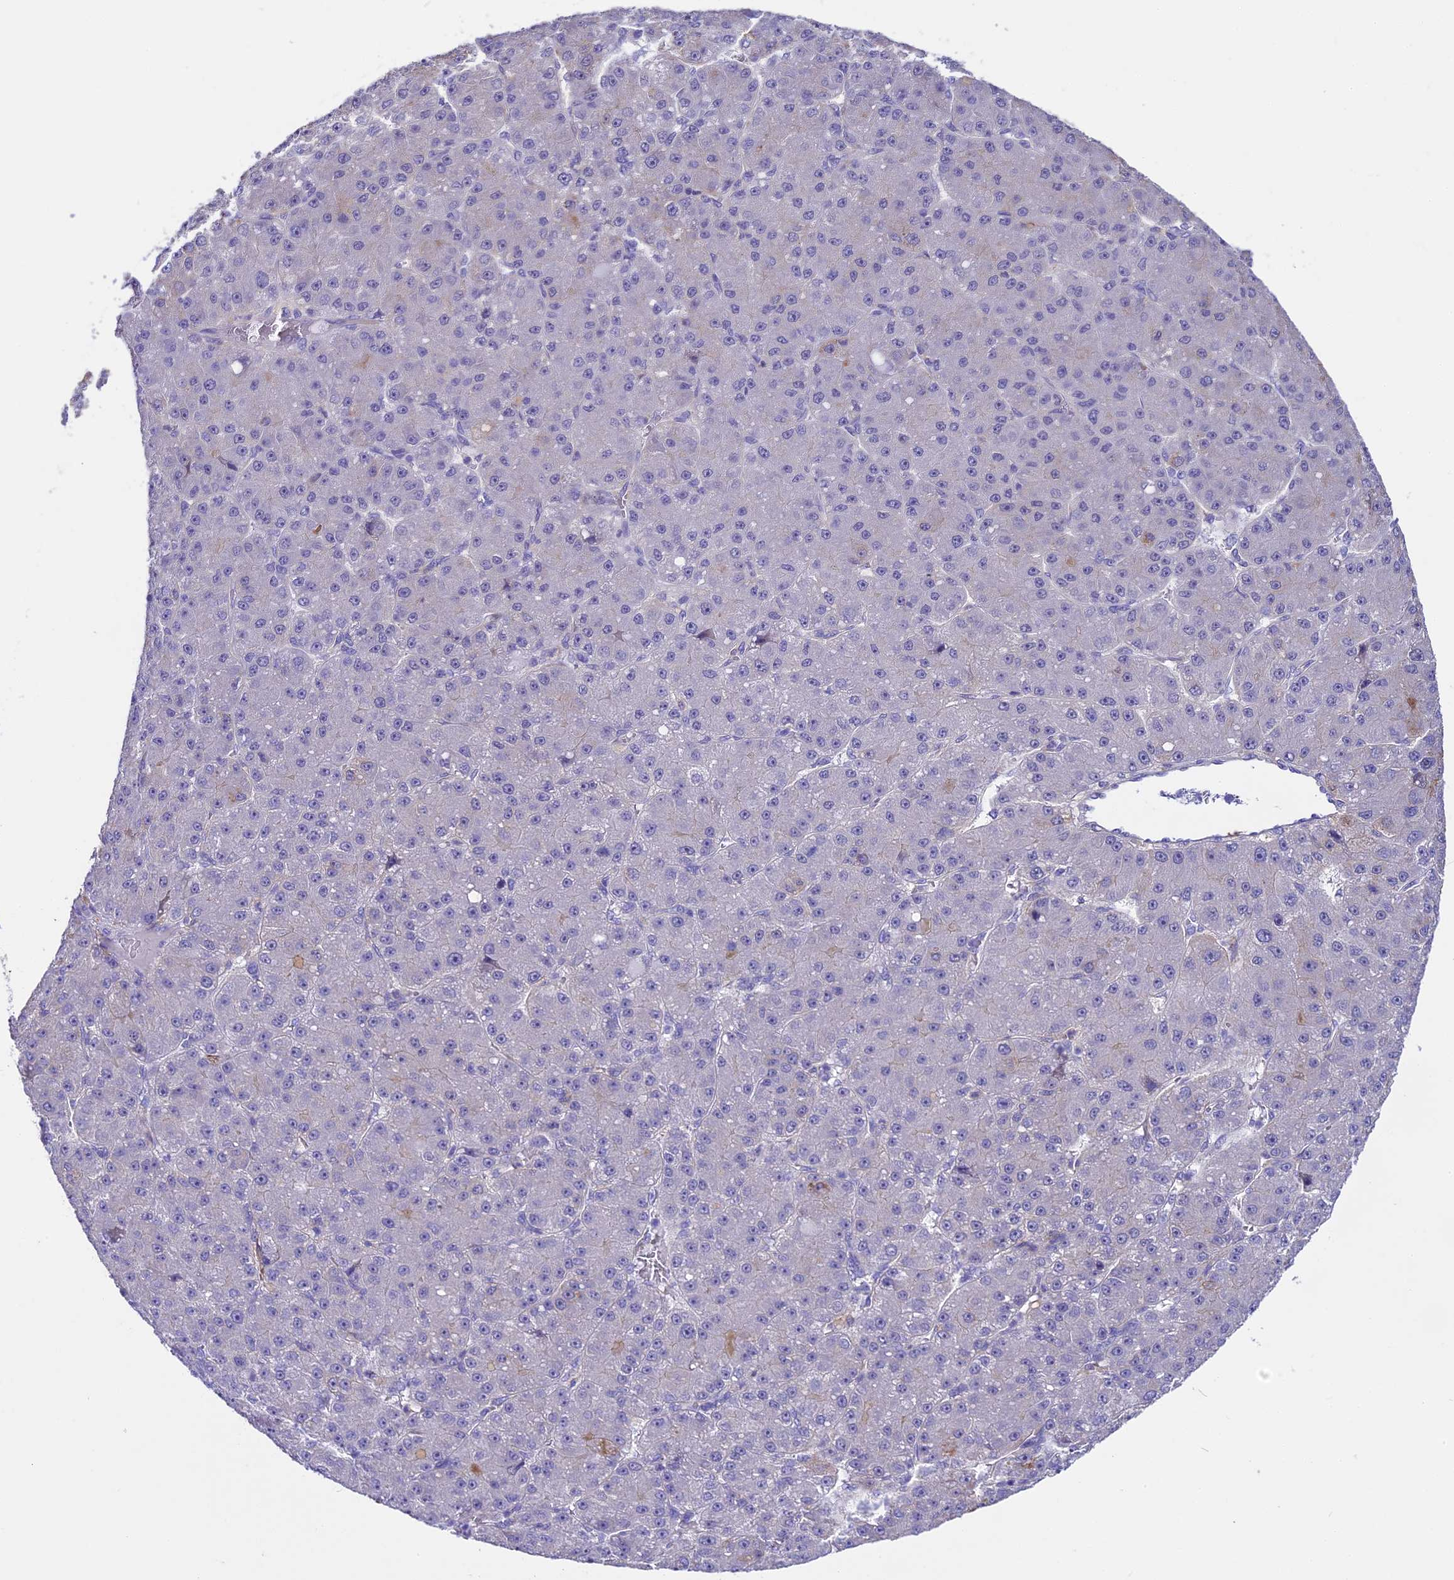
{"staining": {"intensity": "negative", "quantity": "none", "location": "none"}, "tissue": "liver cancer", "cell_type": "Tumor cells", "image_type": "cancer", "snomed": [{"axis": "morphology", "description": "Carcinoma, Hepatocellular, NOS"}, {"axis": "topography", "description": "Liver"}], "caption": "Liver cancer was stained to show a protein in brown. There is no significant staining in tumor cells.", "gene": "NOD2", "patient": {"sex": "male", "age": 67}}